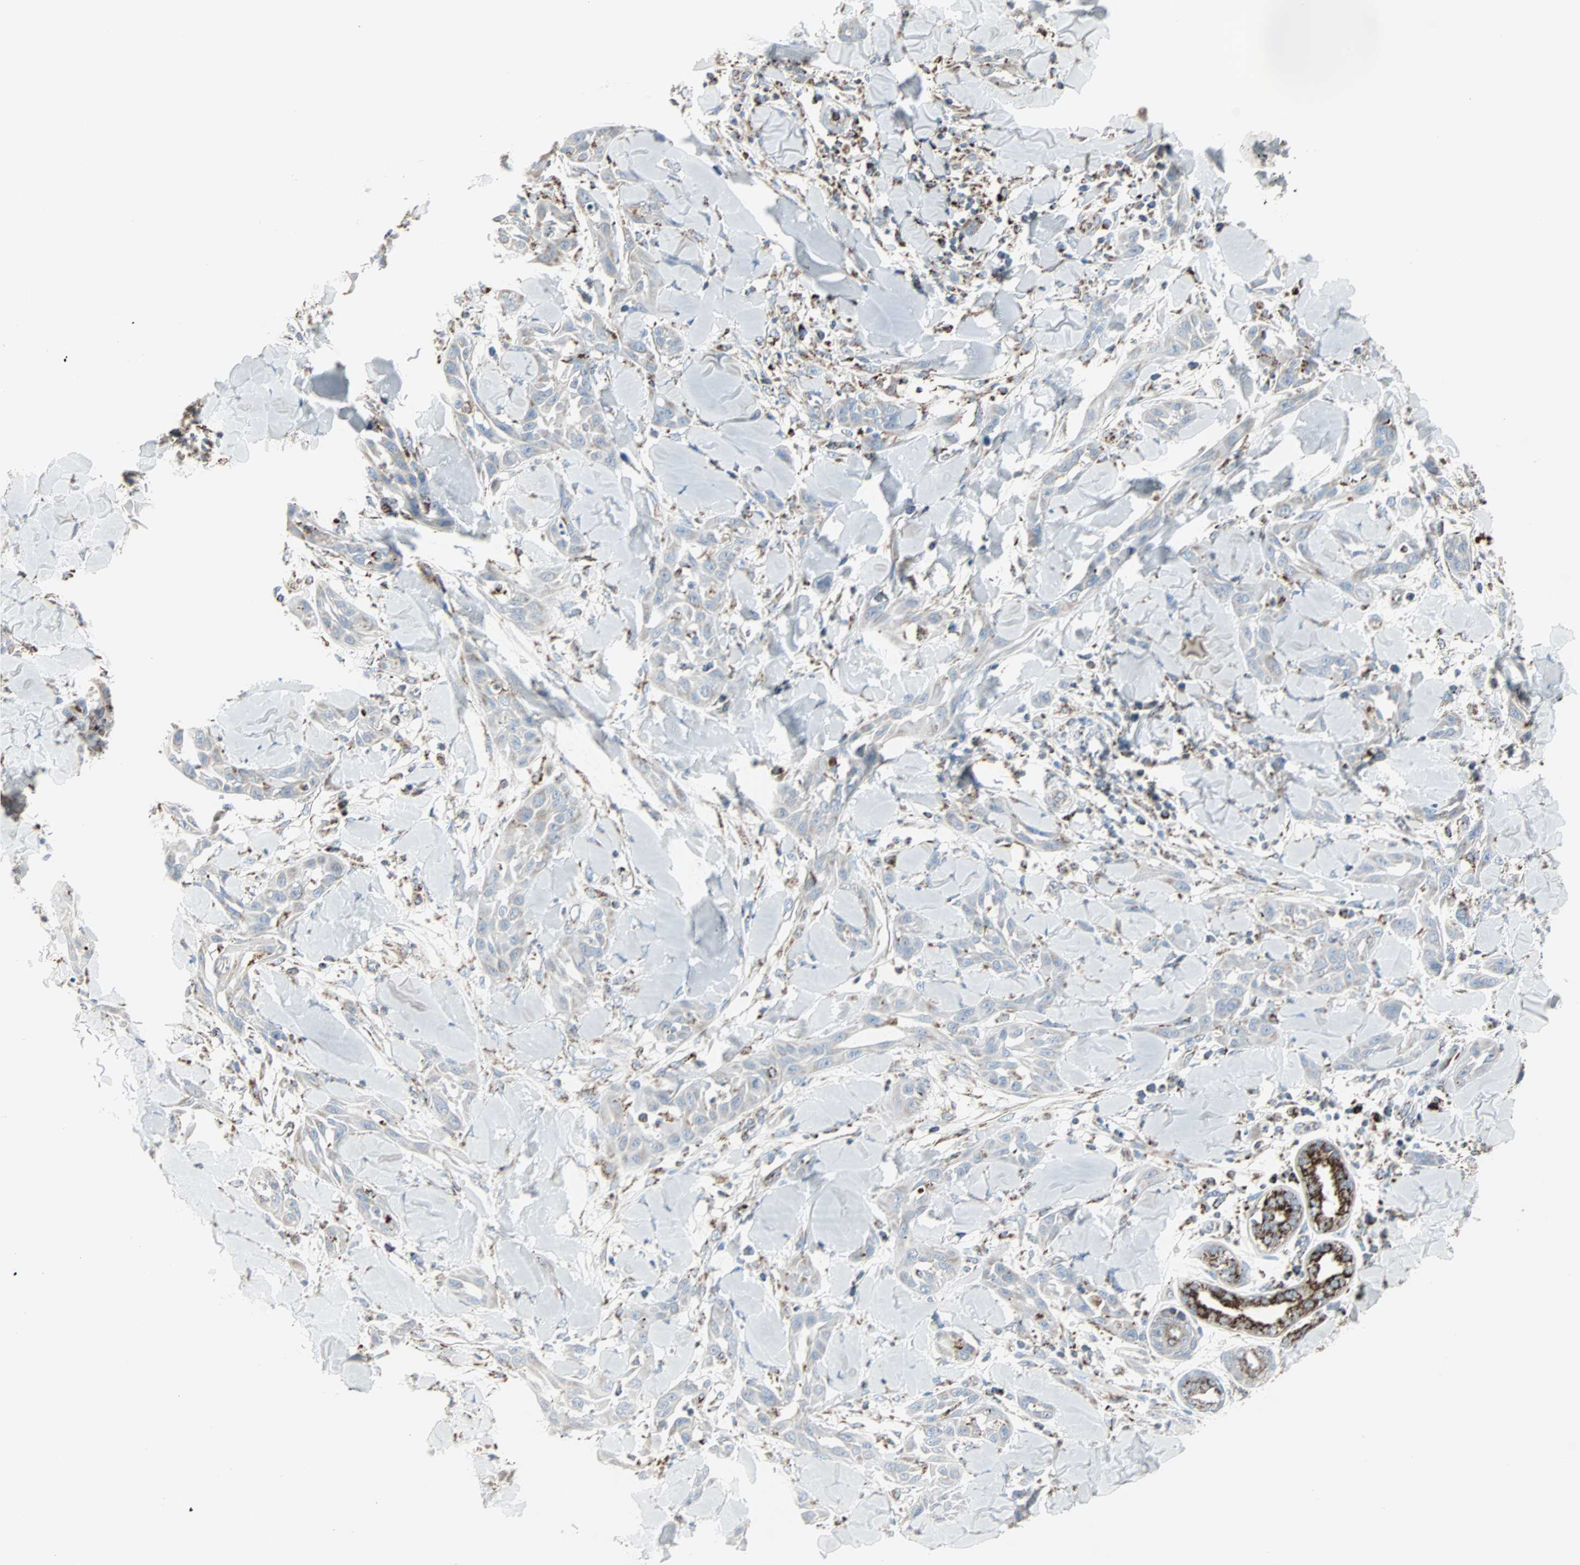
{"staining": {"intensity": "negative", "quantity": "none", "location": "none"}, "tissue": "skin cancer", "cell_type": "Tumor cells", "image_type": "cancer", "snomed": [{"axis": "morphology", "description": "Squamous cell carcinoma, NOS"}, {"axis": "topography", "description": "Skin"}], "caption": "The immunohistochemistry (IHC) photomicrograph has no significant expression in tumor cells of skin cancer tissue. The staining is performed using DAB brown chromogen with nuclei counter-stained in using hematoxylin.", "gene": "IDH2", "patient": {"sex": "male", "age": 24}}